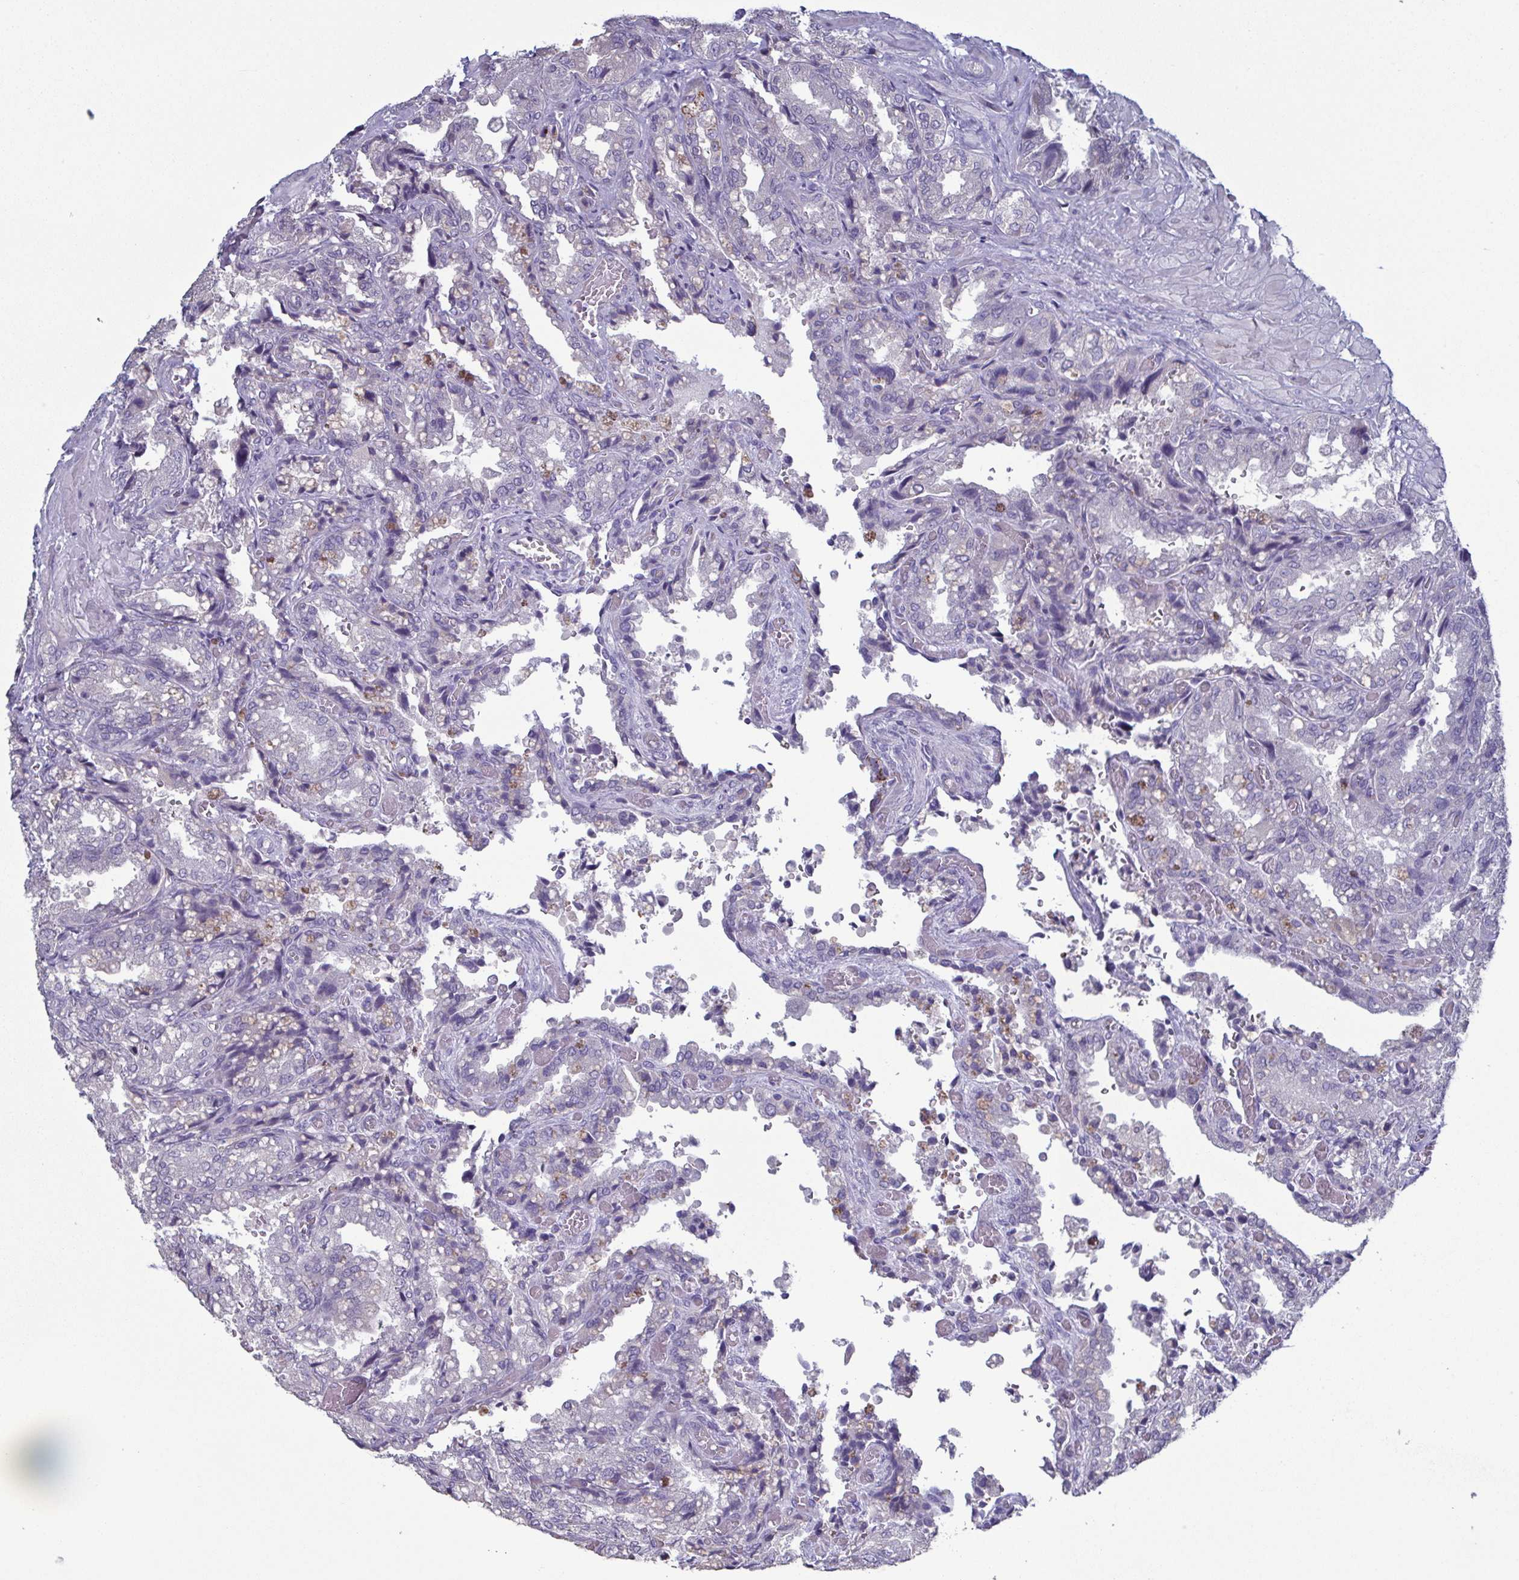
{"staining": {"intensity": "moderate", "quantity": "<25%", "location": "cytoplasmic/membranous"}, "tissue": "seminal vesicle", "cell_type": "Glandular cells", "image_type": "normal", "snomed": [{"axis": "morphology", "description": "Normal tissue, NOS"}, {"axis": "topography", "description": "Seminal veicle"}], "caption": "Seminal vesicle stained with a brown dye reveals moderate cytoplasmic/membranous positive expression in approximately <25% of glandular cells.", "gene": "GLDC", "patient": {"sex": "male", "age": 57}}